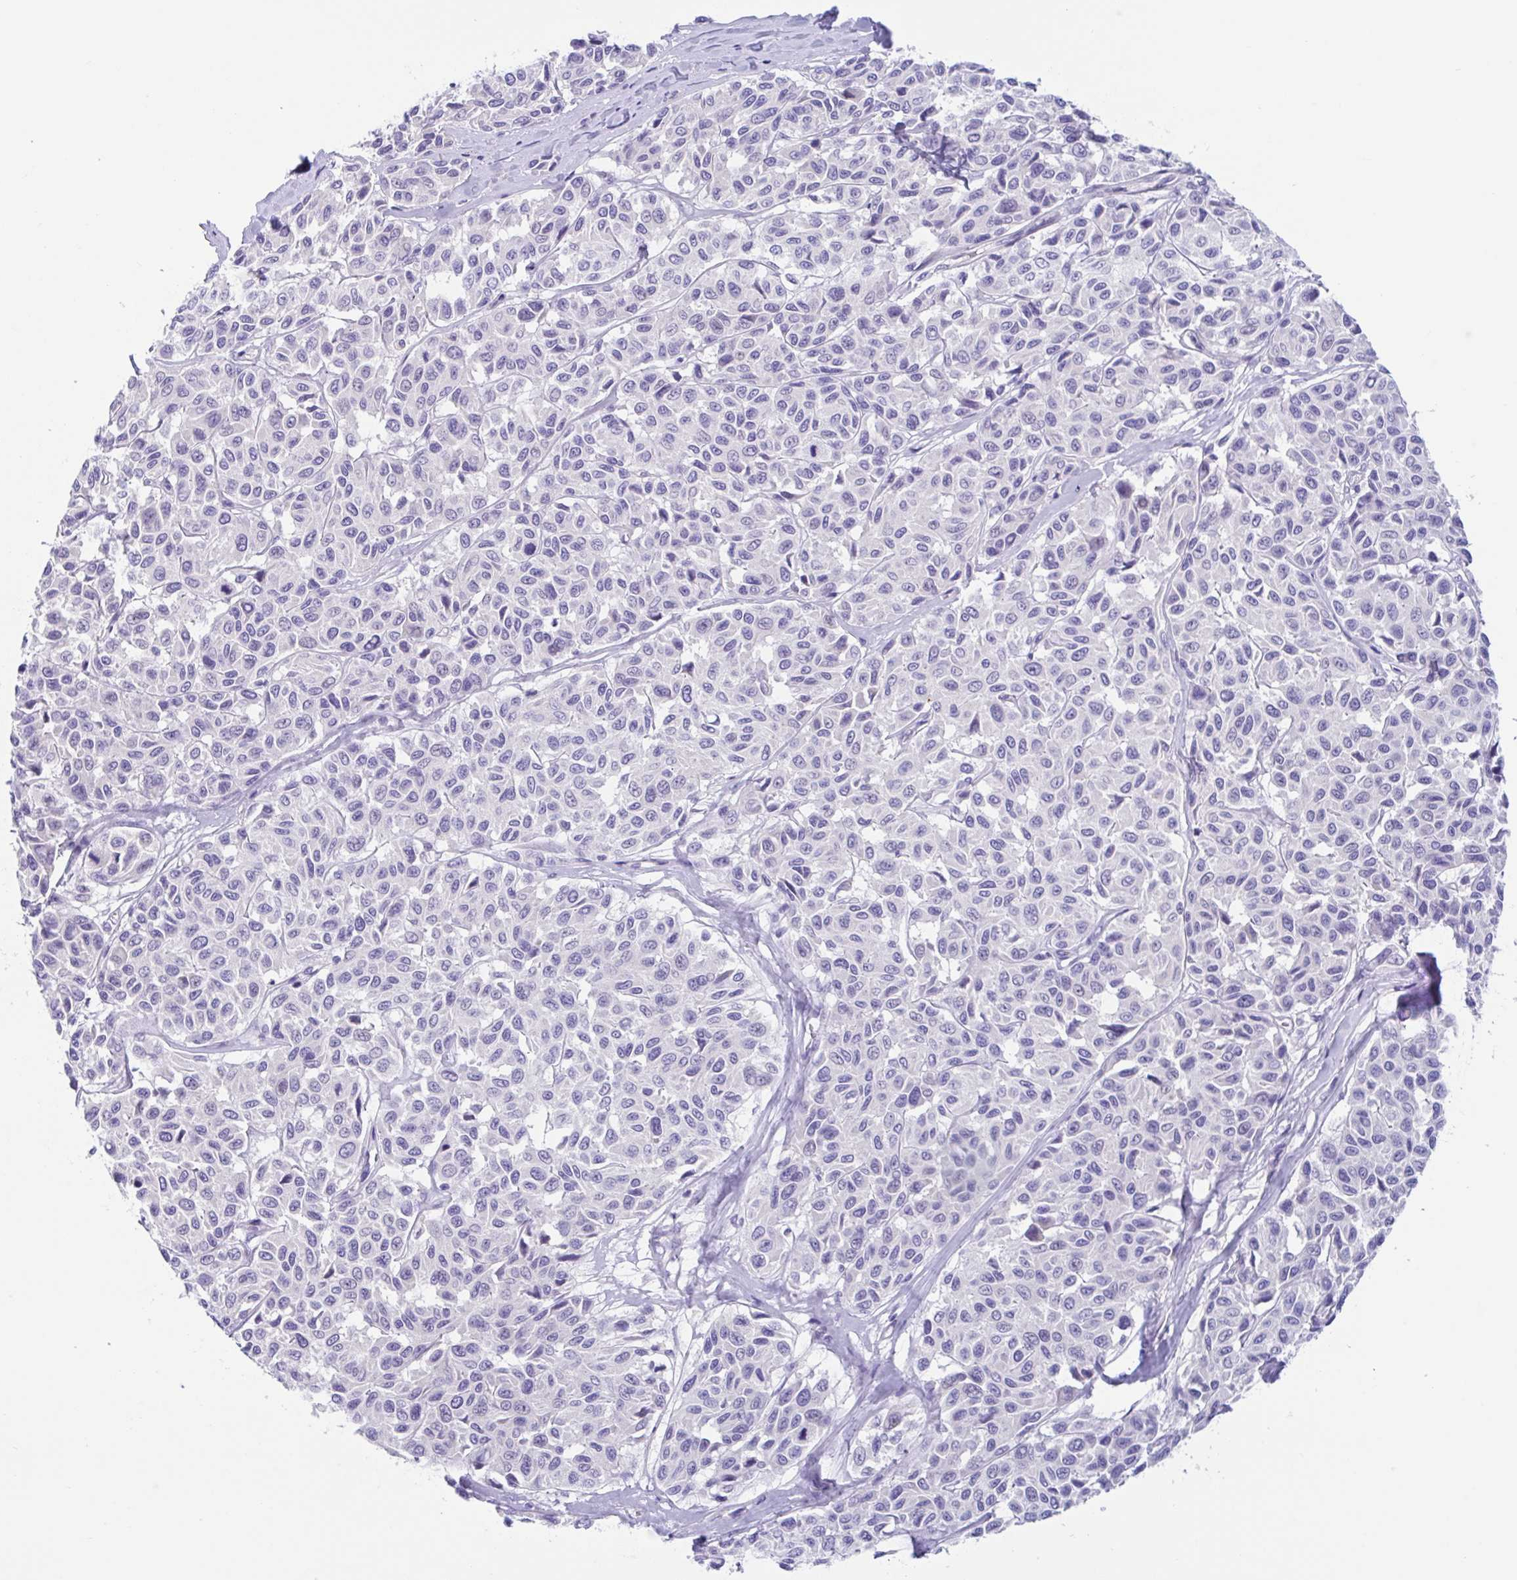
{"staining": {"intensity": "negative", "quantity": "none", "location": "none"}, "tissue": "melanoma", "cell_type": "Tumor cells", "image_type": "cancer", "snomed": [{"axis": "morphology", "description": "Malignant melanoma, NOS"}, {"axis": "topography", "description": "Skin"}], "caption": "This is an immunohistochemistry histopathology image of melanoma. There is no staining in tumor cells.", "gene": "OR6N2", "patient": {"sex": "female", "age": 66}}